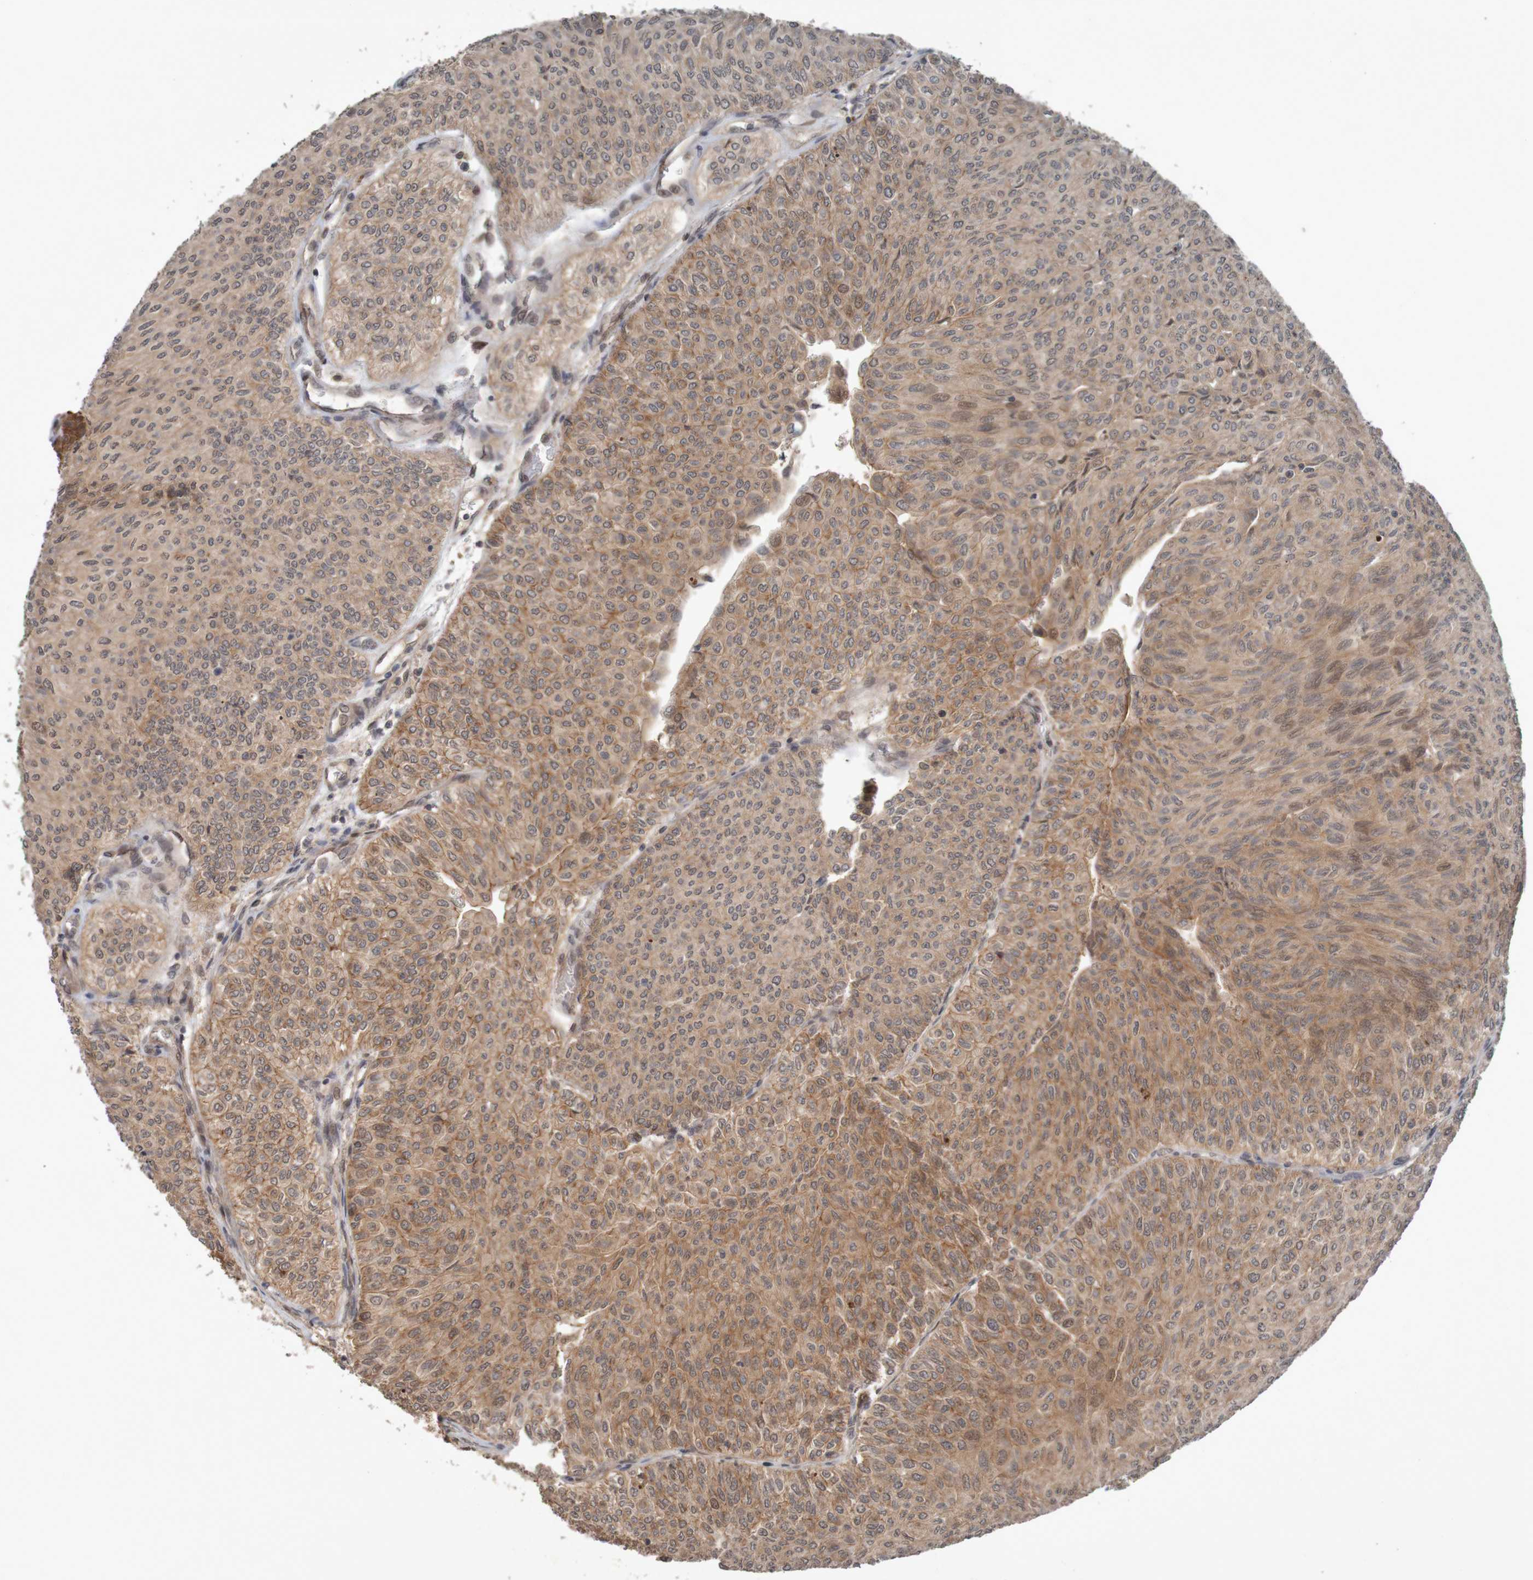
{"staining": {"intensity": "moderate", "quantity": ">75%", "location": "cytoplasmic/membranous"}, "tissue": "urothelial cancer", "cell_type": "Tumor cells", "image_type": "cancer", "snomed": [{"axis": "morphology", "description": "Urothelial carcinoma, Low grade"}, {"axis": "topography", "description": "Urinary bladder"}], "caption": "Urothelial carcinoma (low-grade) was stained to show a protein in brown. There is medium levels of moderate cytoplasmic/membranous expression in approximately >75% of tumor cells. The protein is stained brown, and the nuclei are stained in blue (DAB IHC with brightfield microscopy, high magnification).", "gene": "ARHGEF11", "patient": {"sex": "male", "age": 78}}